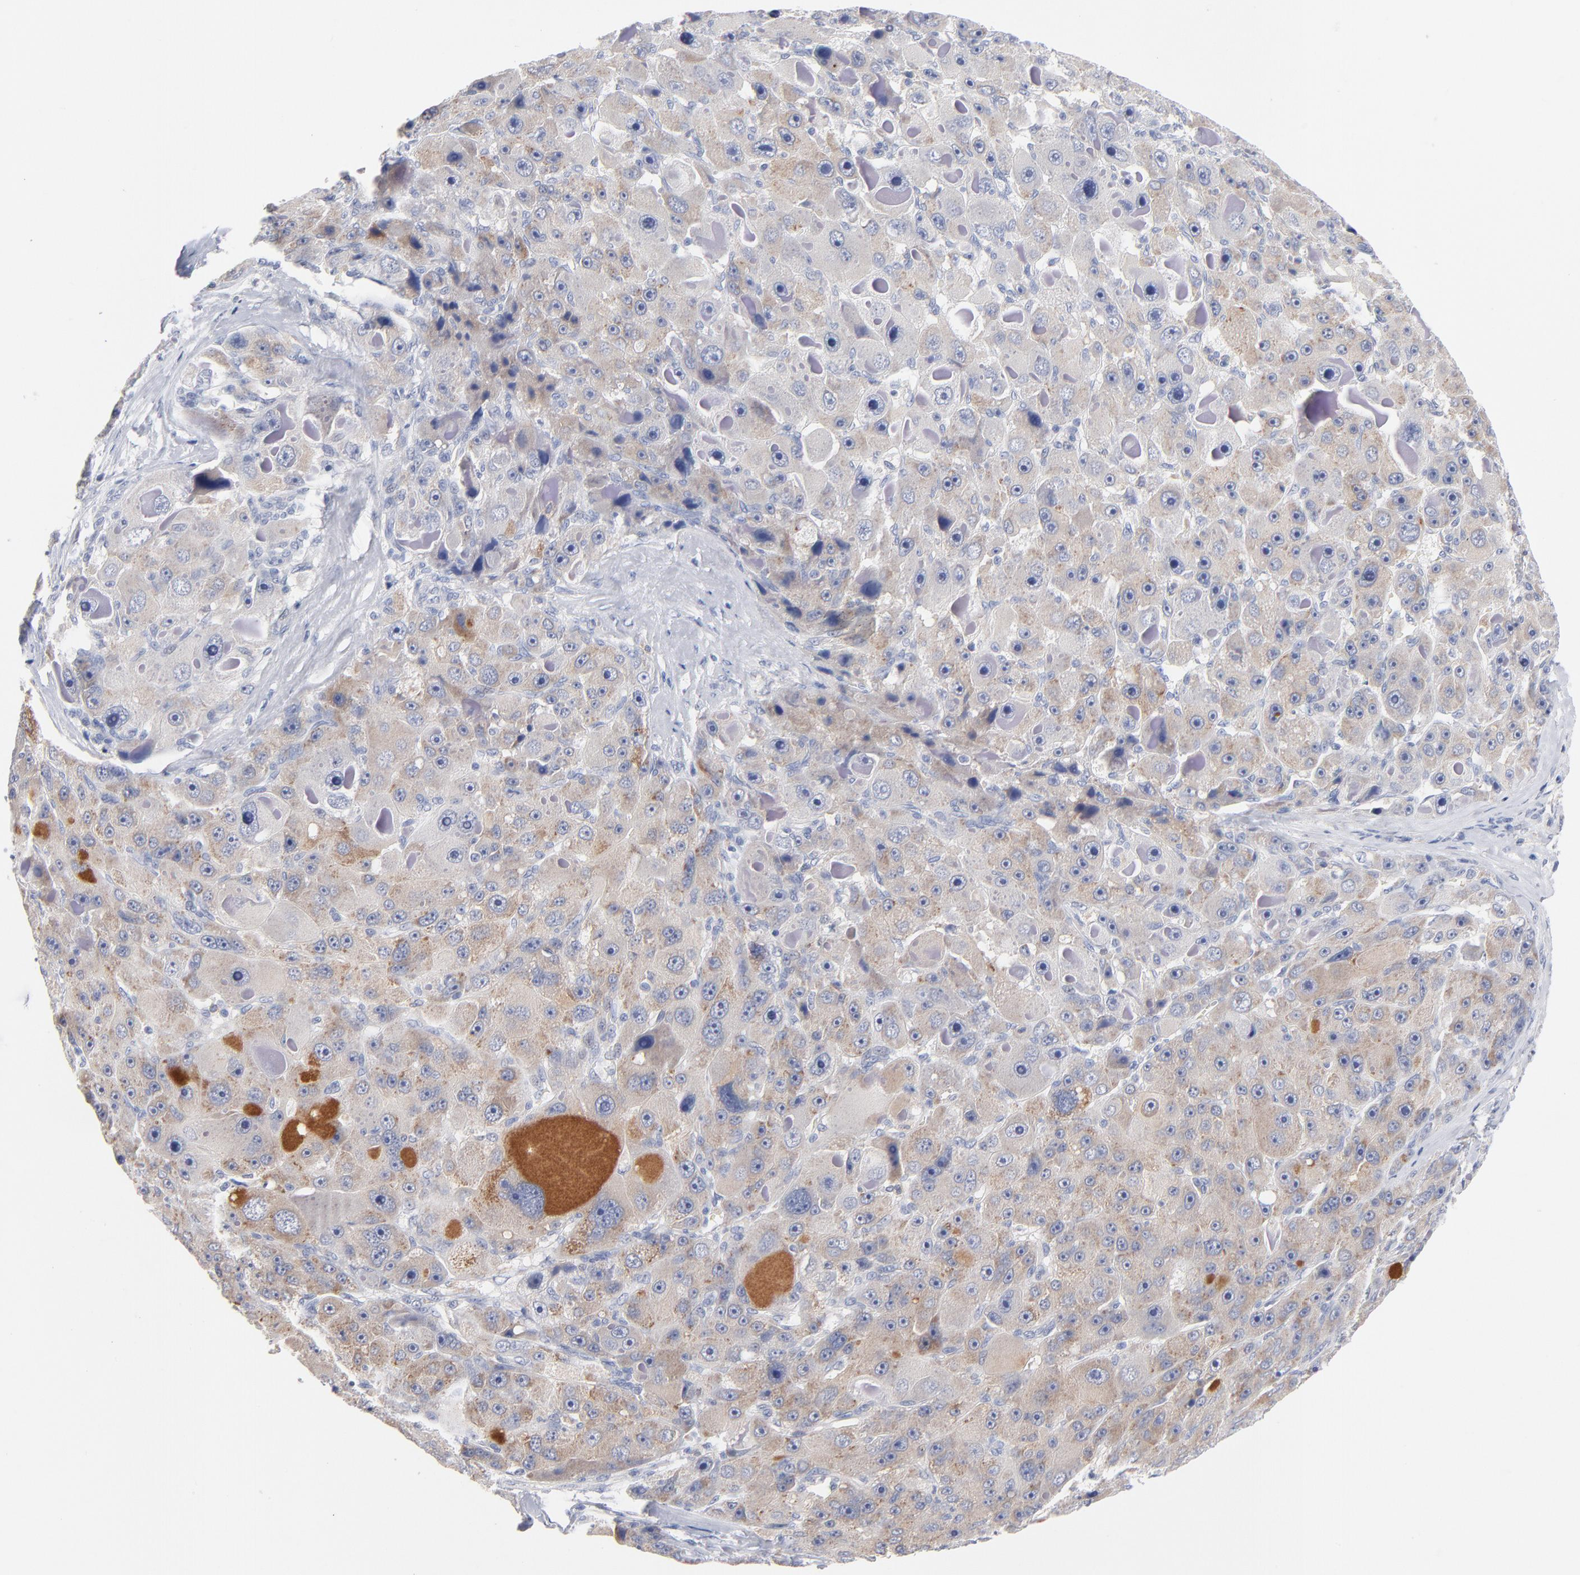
{"staining": {"intensity": "weak", "quantity": ">75%", "location": "cytoplasmic/membranous"}, "tissue": "liver cancer", "cell_type": "Tumor cells", "image_type": "cancer", "snomed": [{"axis": "morphology", "description": "Carcinoma, Hepatocellular, NOS"}, {"axis": "topography", "description": "Liver"}], "caption": "A micrograph showing weak cytoplasmic/membranous positivity in approximately >75% of tumor cells in hepatocellular carcinoma (liver), as visualized by brown immunohistochemical staining.", "gene": "F12", "patient": {"sex": "male", "age": 76}}